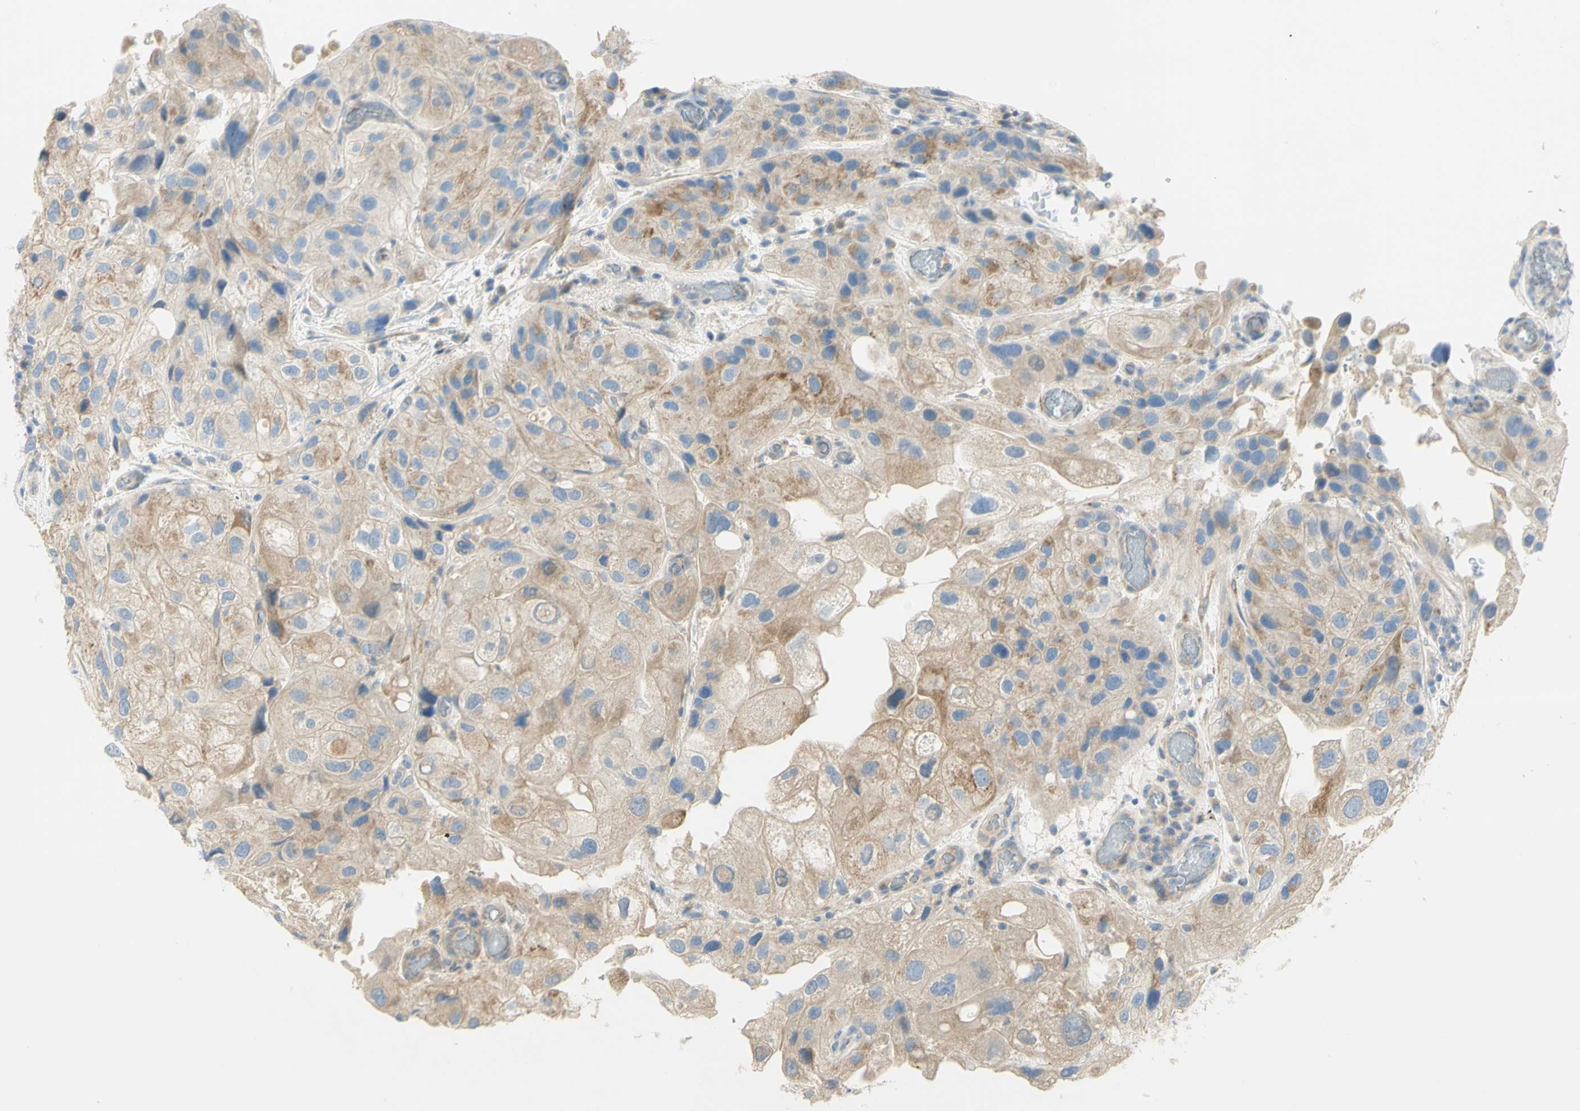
{"staining": {"intensity": "moderate", "quantity": "25%-75%", "location": "cytoplasmic/membranous"}, "tissue": "urothelial cancer", "cell_type": "Tumor cells", "image_type": "cancer", "snomed": [{"axis": "morphology", "description": "Urothelial carcinoma, High grade"}, {"axis": "topography", "description": "Urinary bladder"}], "caption": "DAB (3,3'-diaminobenzidine) immunohistochemical staining of human urothelial cancer displays moderate cytoplasmic/membranous protein expression in approximately 25%-75% of tumor cells.", "gene": "GCNT3", "patient": {"sex": "female", "age": 64}}